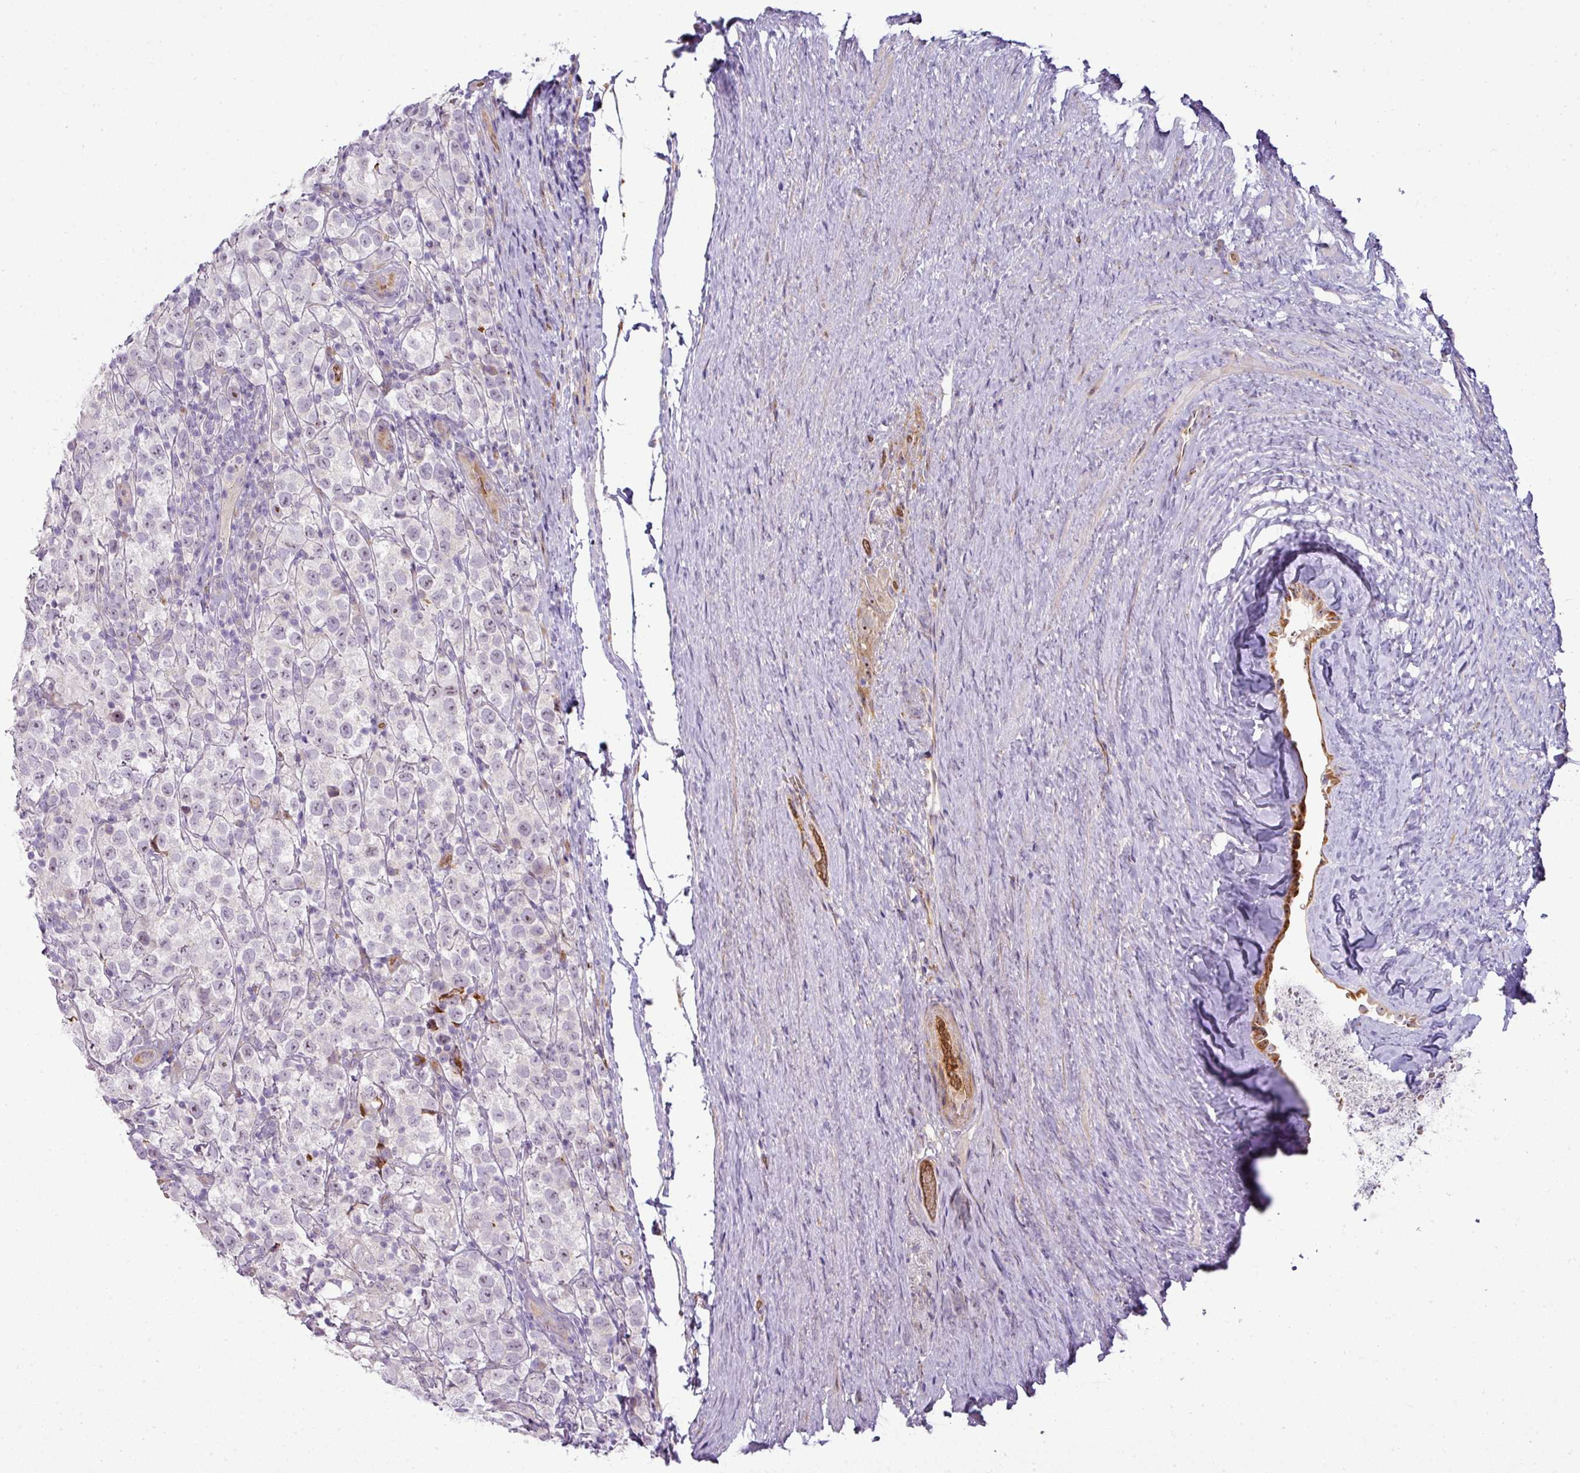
{"staining": {"intensity": "negative", "quantity": "none", "location": "none"}, "tissue": "testis cancer", "cell_type": "Tumor cells", "image_type": "cancer", "snomed": [{"axis": "morphology", "description": "Seminoma, NOS"}, {"axis": "morphology", "description": "Carcinoma, Embryonal, NOS"}, {"axis": "topography", "description": "Testis"}], "caption": "Immunohistochemistry of testis cancer (seminoma) demonstrates no positivity in tumor cells. (Brightfield microscopy of DAB (3,3'-diaminobenzidine) immunohistochemistry at high magnification).", "gene": "ATP6V1F", "patient": {"sex": "male", "age": 41}}